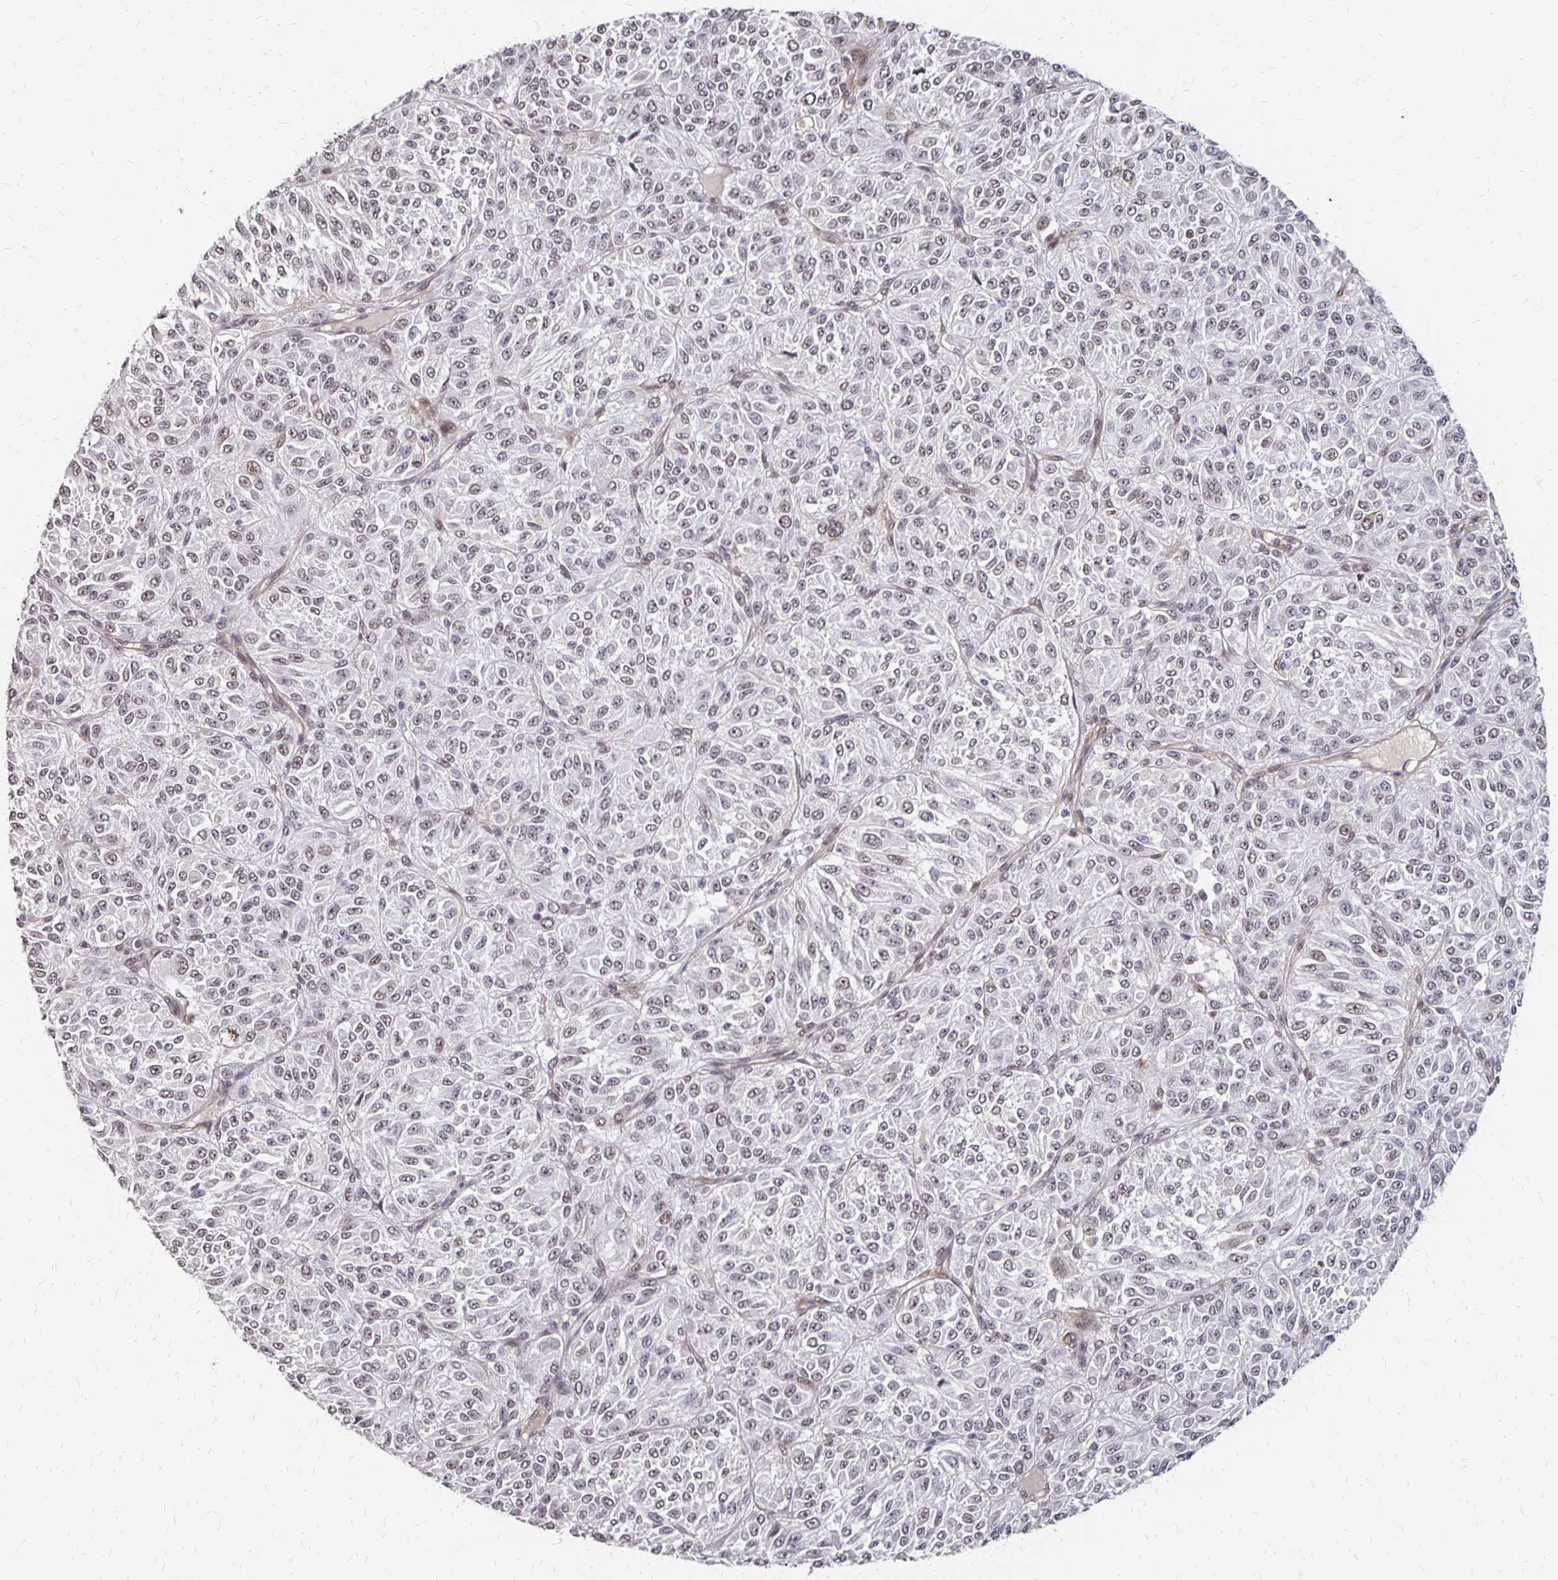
{"staining": {"intensity": "weak", "quantity": "25%-75%", "location": "nuclear"}, "tissue": "melanoma", "cell_type": "Tumor cells", "image_type": "cancer", "snomed": [{"axis": "morphology", "description": "Malignant melanoma, Metastatic site"}, {"axis": "topography", "description": "Brain"}], "caption": "Melanoma tissue exhibits weak nuclear staining in approximately 25%-75% of tumor cells", "gene": "CLASRP", "patient": {"sex": "female", "age": 56}}